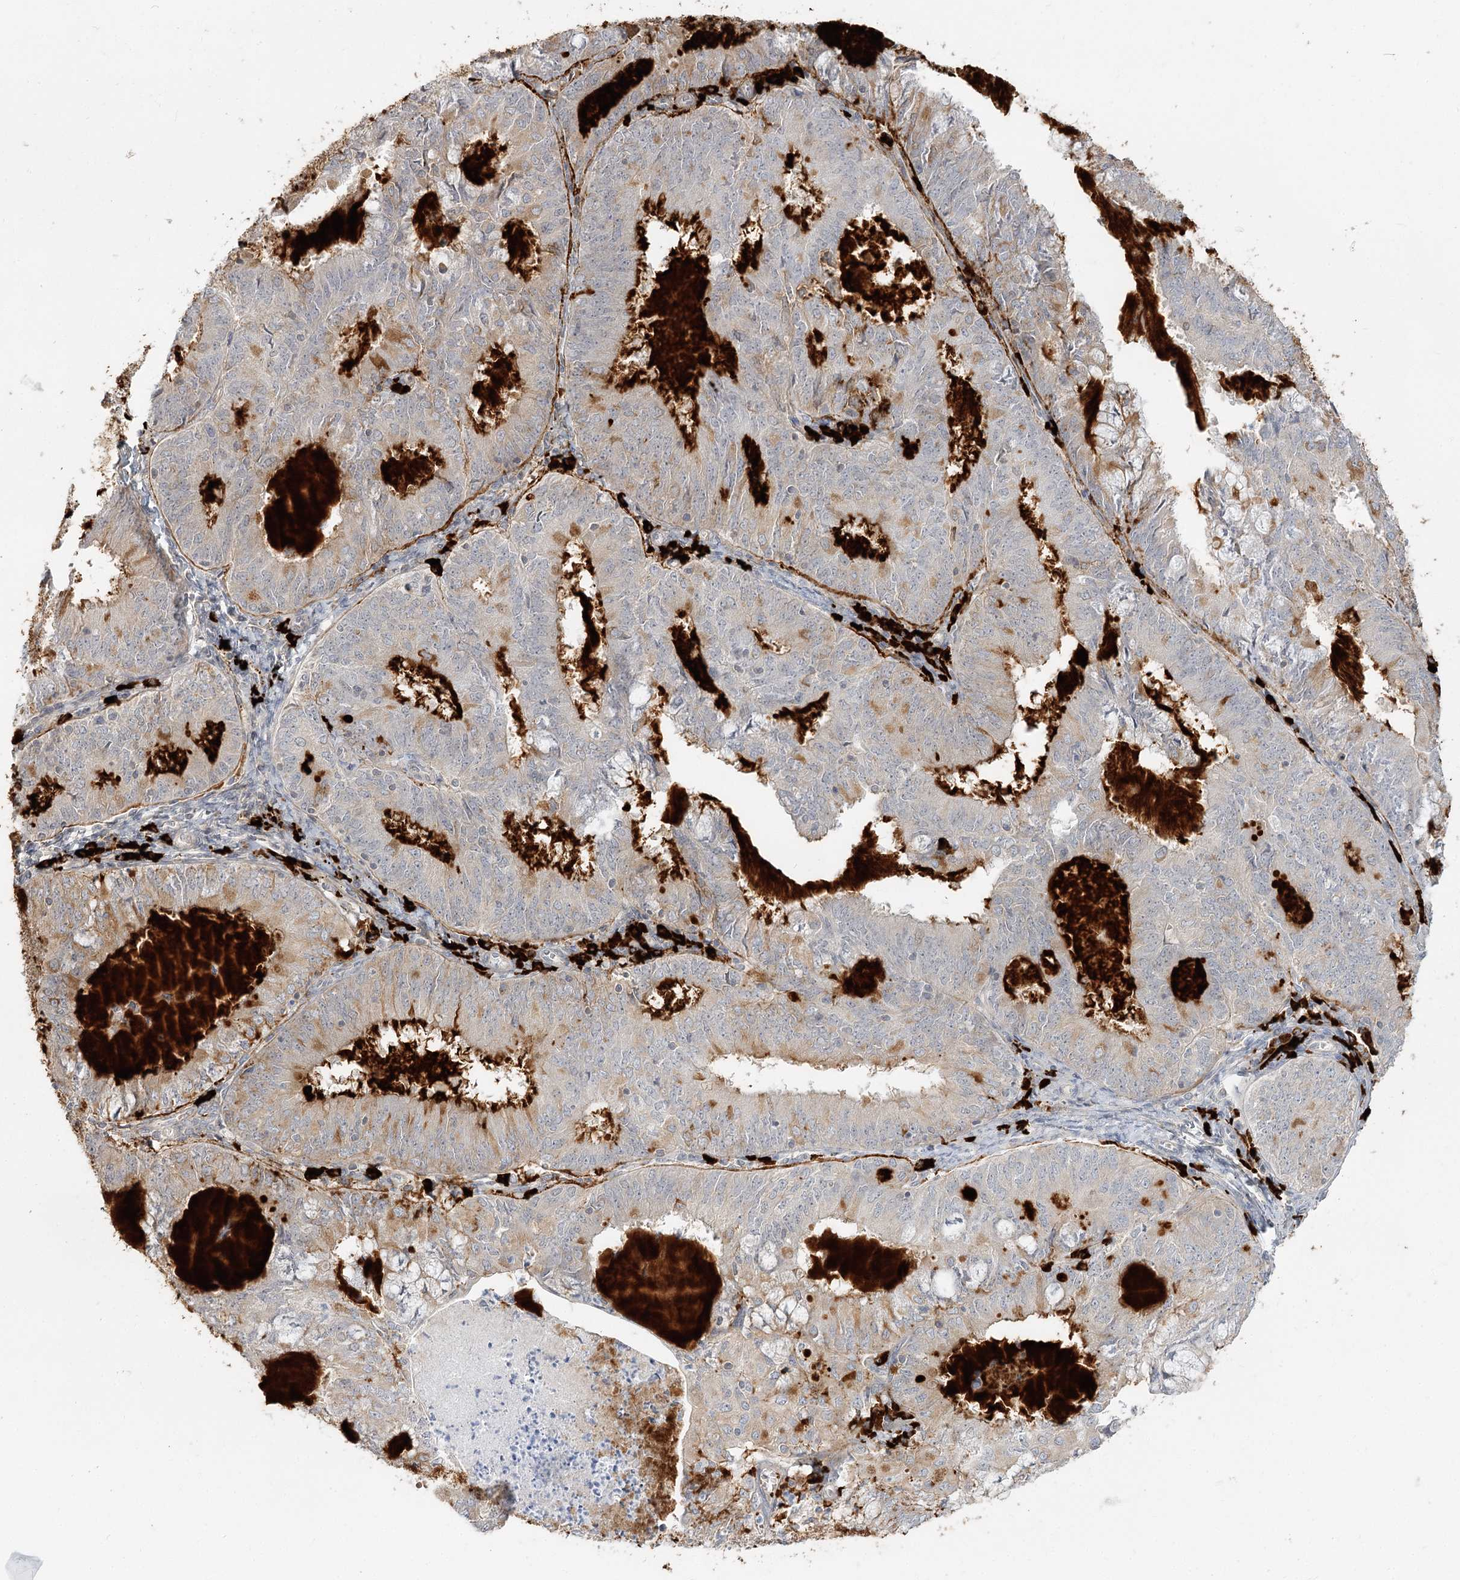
{"staining": {"intensity": "moderate", "quantity": "<25%", "location": "cytoplasmic/membranous"}, "tissue": "endometrial cancer", "cell_type": "Tumor cells", "image_type": "cancer", "snomed": [{"axis": "morphology", "description": "Adenocarcinoma, NOS"}, {"axis": "topography", "description": "Endometrium"}], "caption": "Immunohistochemistry staining of endometrial adenocarcinoma, which exhibits low levels of moderate cytoplasmic/membranous expression in approximately <25% of tumor cells indicating moderate cytoplasmic/membranous protein staining. The staining was performed using DAB (brown) for protein detection and nuclei were counterstained in hematoxylin (blue).", "gene": "GUCY2C", "patient": {"sex": "female", "age": 57}}